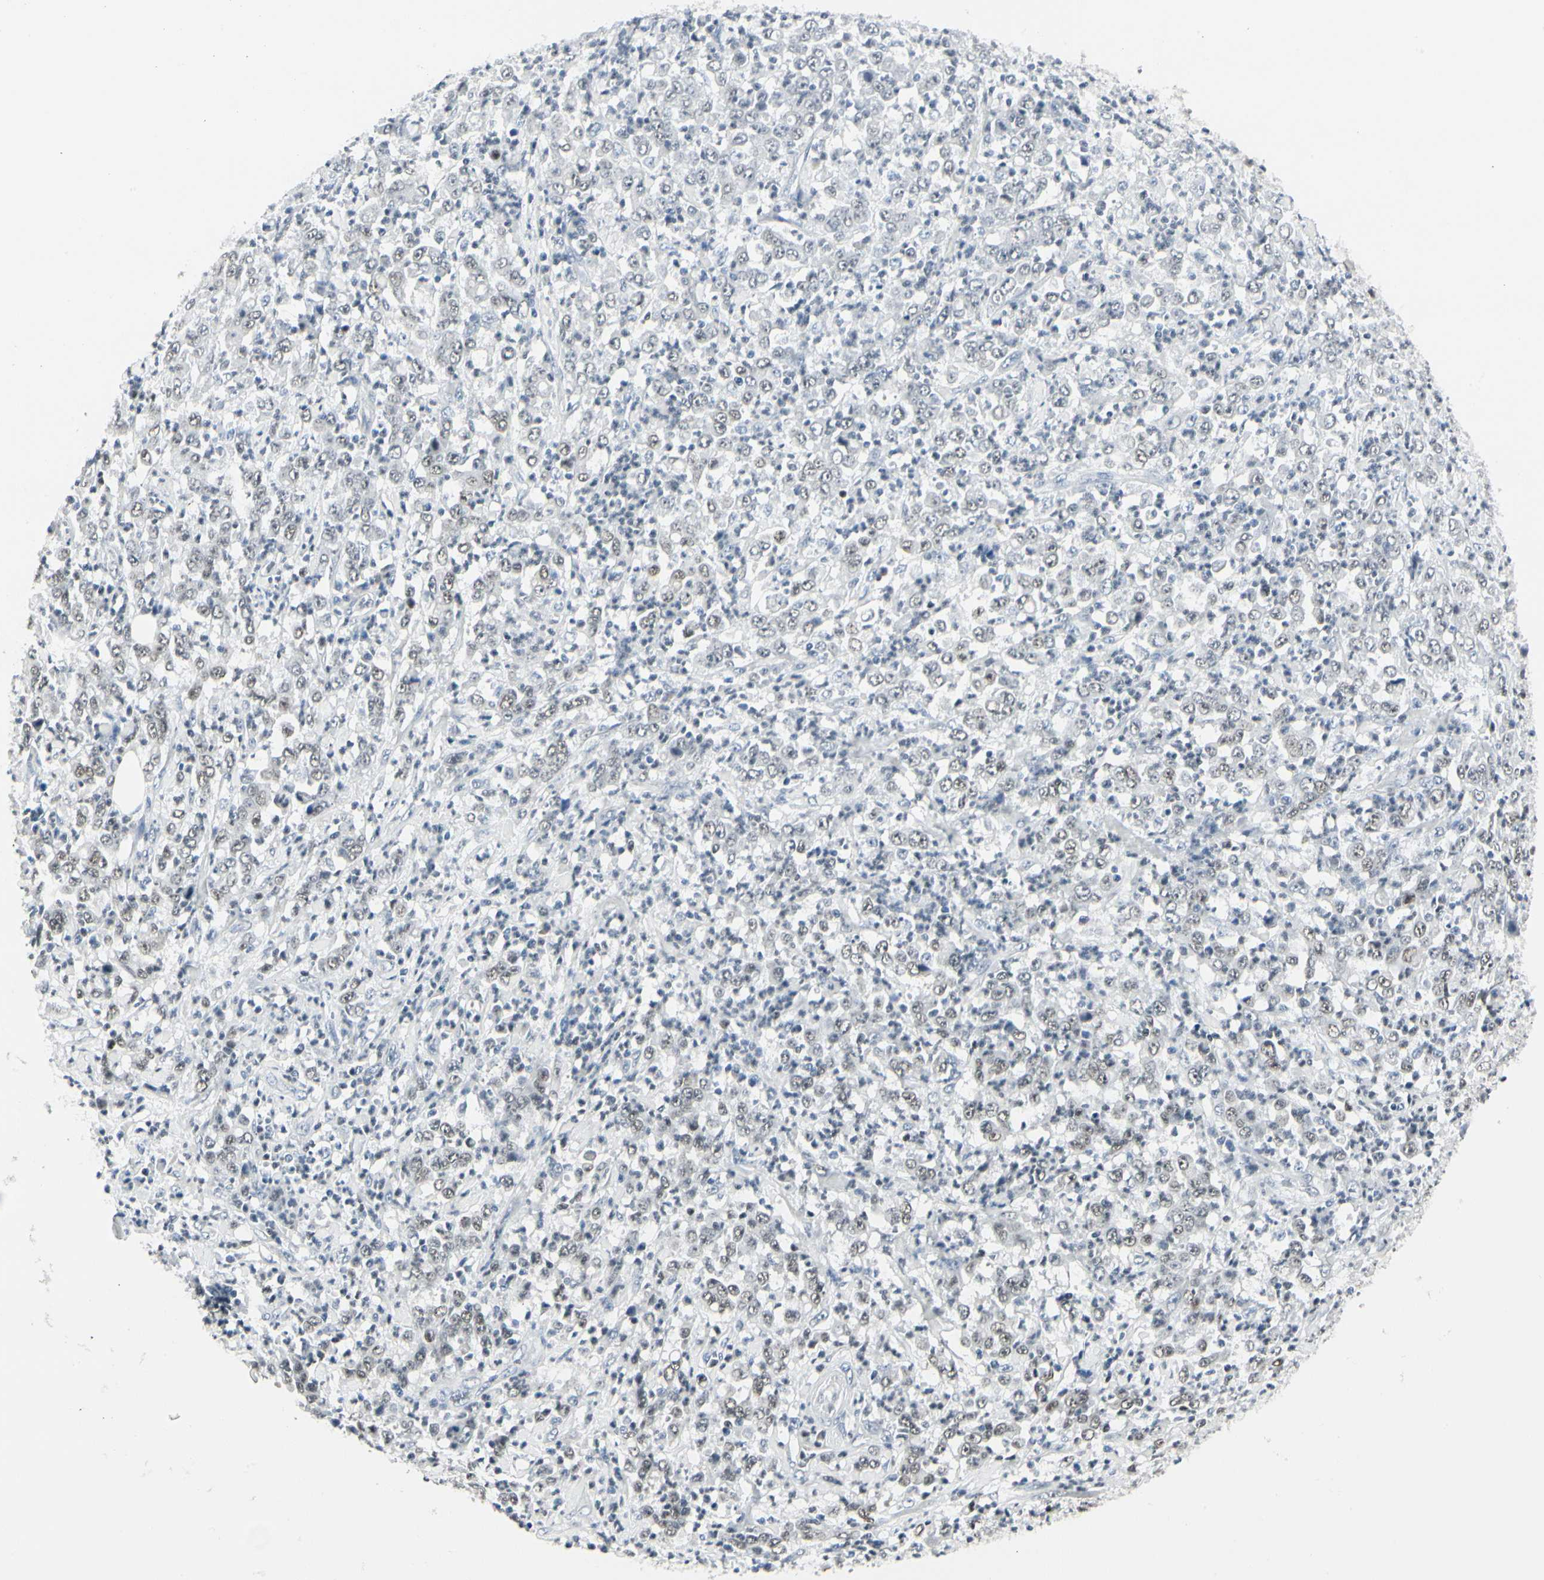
{"staining": {"intensity": "weak", "quantity": "25%-75%", "location": "nuclear"}, "tissue": "stomach cancer", "cell_type": "Tumor cells", "image_type": "cancer", "snomed": [{"axis": "morphology", "description": "Adenocarcinoma, NOS"}, {"axis": "topography", "description": "Stomach, lower"}], "caption": "A photomicrograph showing weak nuclear positivity in approximately 25%-75% of tumor cells in adenocarcinoma (stomach), as visualized by brown immunohistochemical staining.", "gene": "ZBTB7B", "patient": {"sex": "female", "age": 71}}